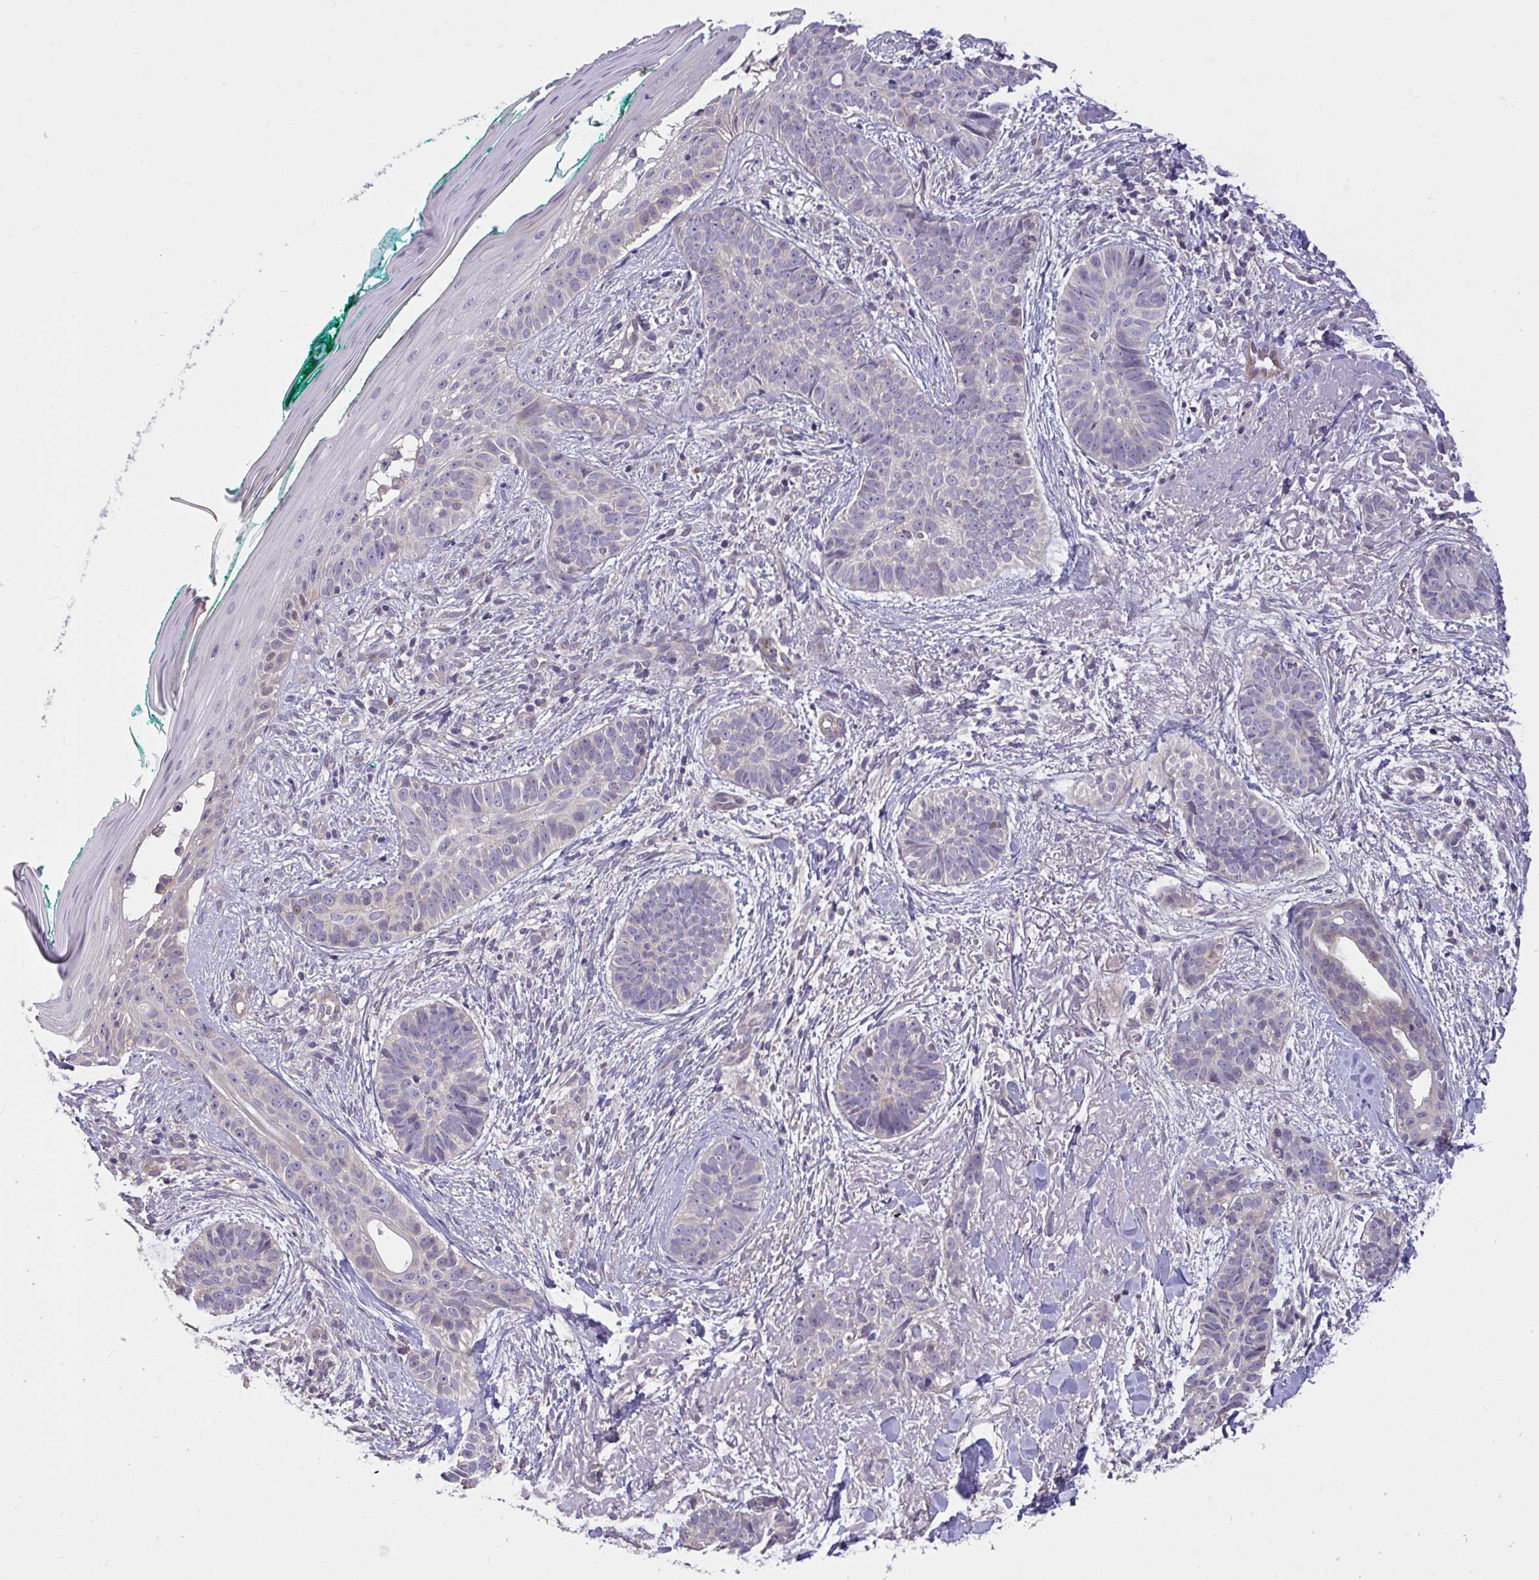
{"staining": {"intensity": "moderate", "quantity": "<25%", "location": "nuclear"}, "tissue": "skin cancer", "cell_type": "Tumor cells", "image_type": "cancer", "snomed": [{"axis": "morphology", "description": "Basal cell carcinoma"}, {"axis": "topography", "description": "Skin"}, {"axis": "topography", "description": "Skin of face"}, {"axis": "topography", "description": "Skin of nose"}], "caption": "This photomicrograph reveals skin cancer (basal cell carcinoma) stained with IHC to label a protein in brown. The nuclear of tumor cells show moderate positivity for the protein. Nuclei are counter-stained blue.", "gene": "C19orf54", "patient": {"sex": "female", "age": 86}}